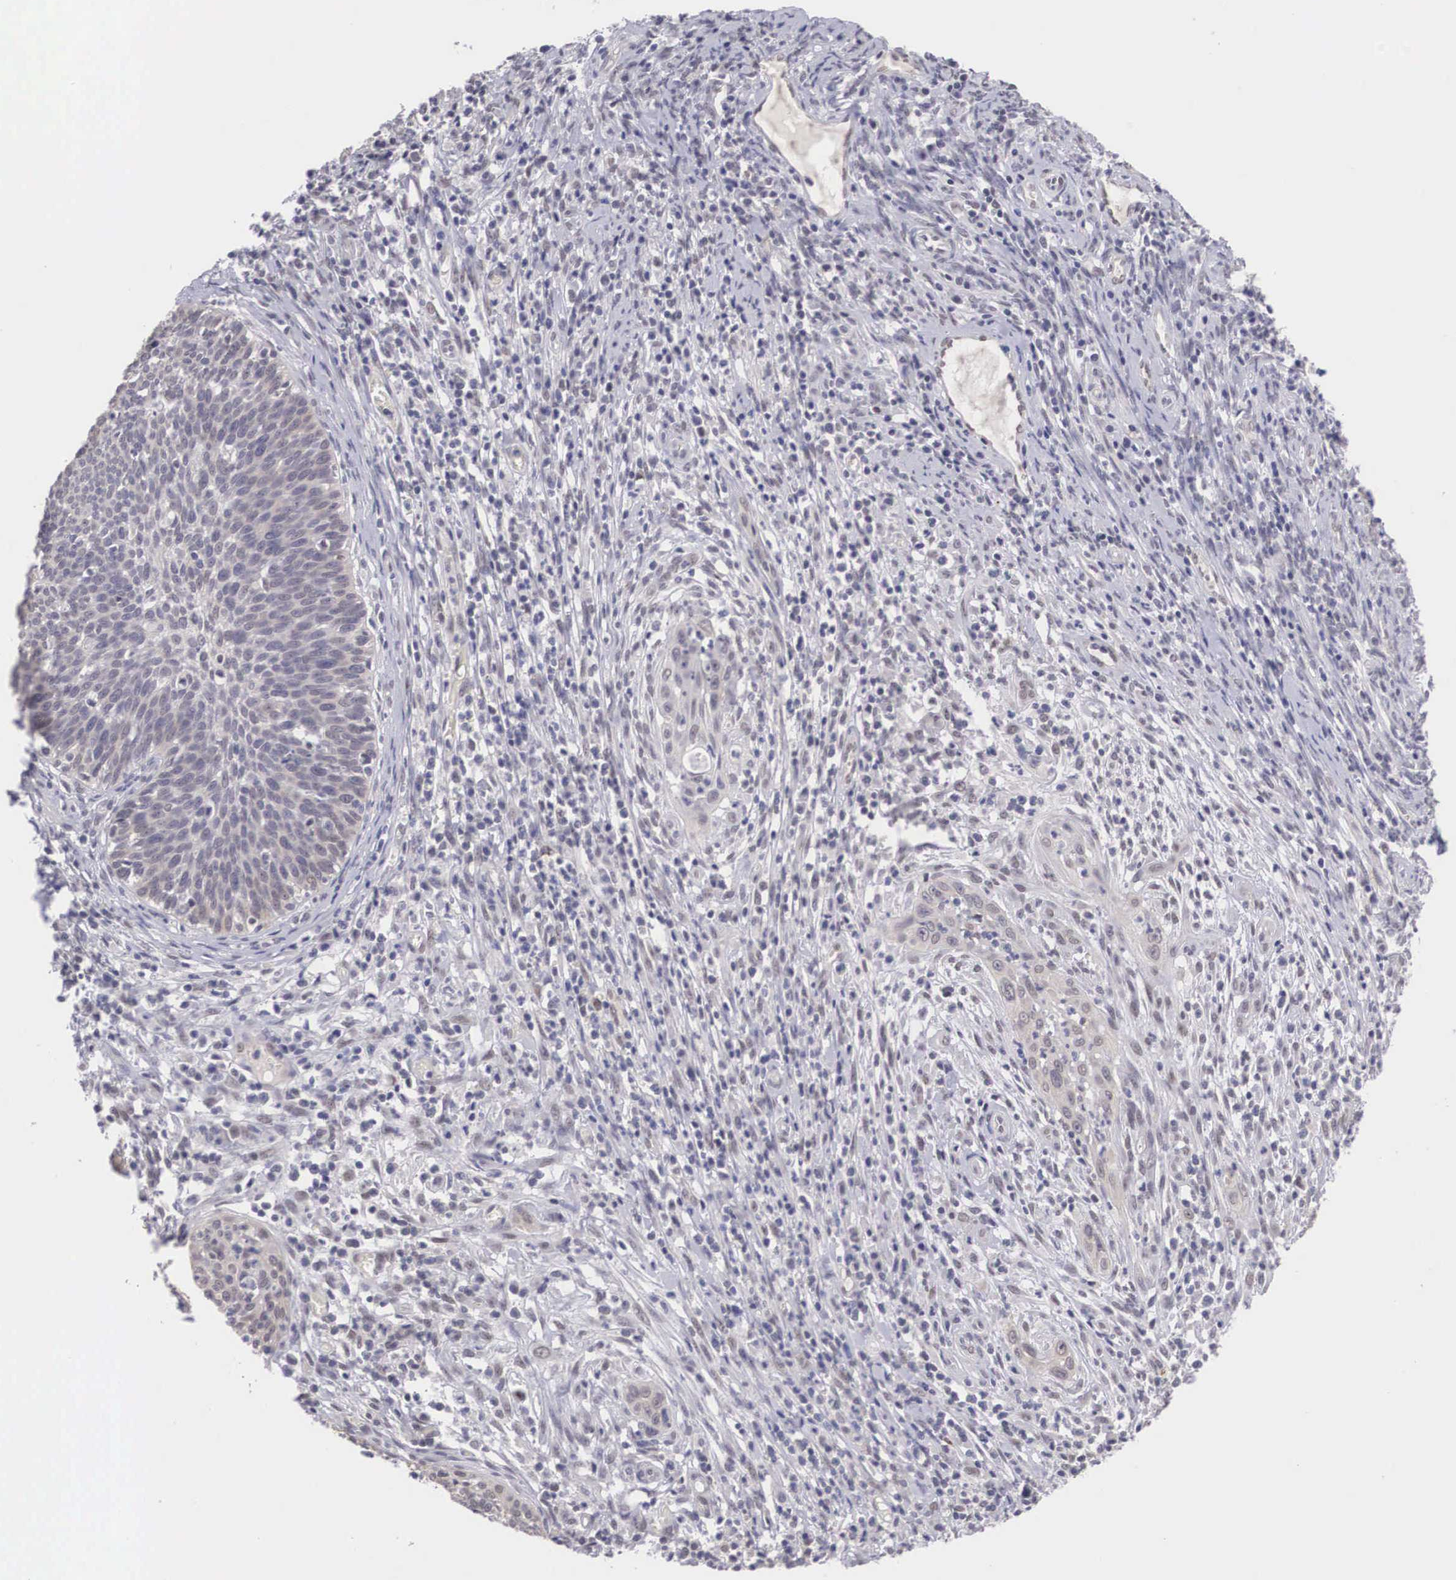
{"staining": {"intensity": "weak", "quantity": "25%-75%", "location": "cytoplasmic/membranous,nuclear"}, "tissue": "cervical cancer", "cell_type": "Tumor cells", "image_type": "cancer", "snomed": [{"axis": "morphology", "description": "Squamous cell carcinoma, NOS"}, {"axis": "topography", "description": "Cervix"}], "caption": "This micrograph shows IHC staining of human squamous cell carcinoma (cervical), with low weak cytoplasmic/membranous and nuclear staining in about 25%-75% of tumor cells.", "gene": "NINL", "patient": {"sex": "female", "age": 41}}